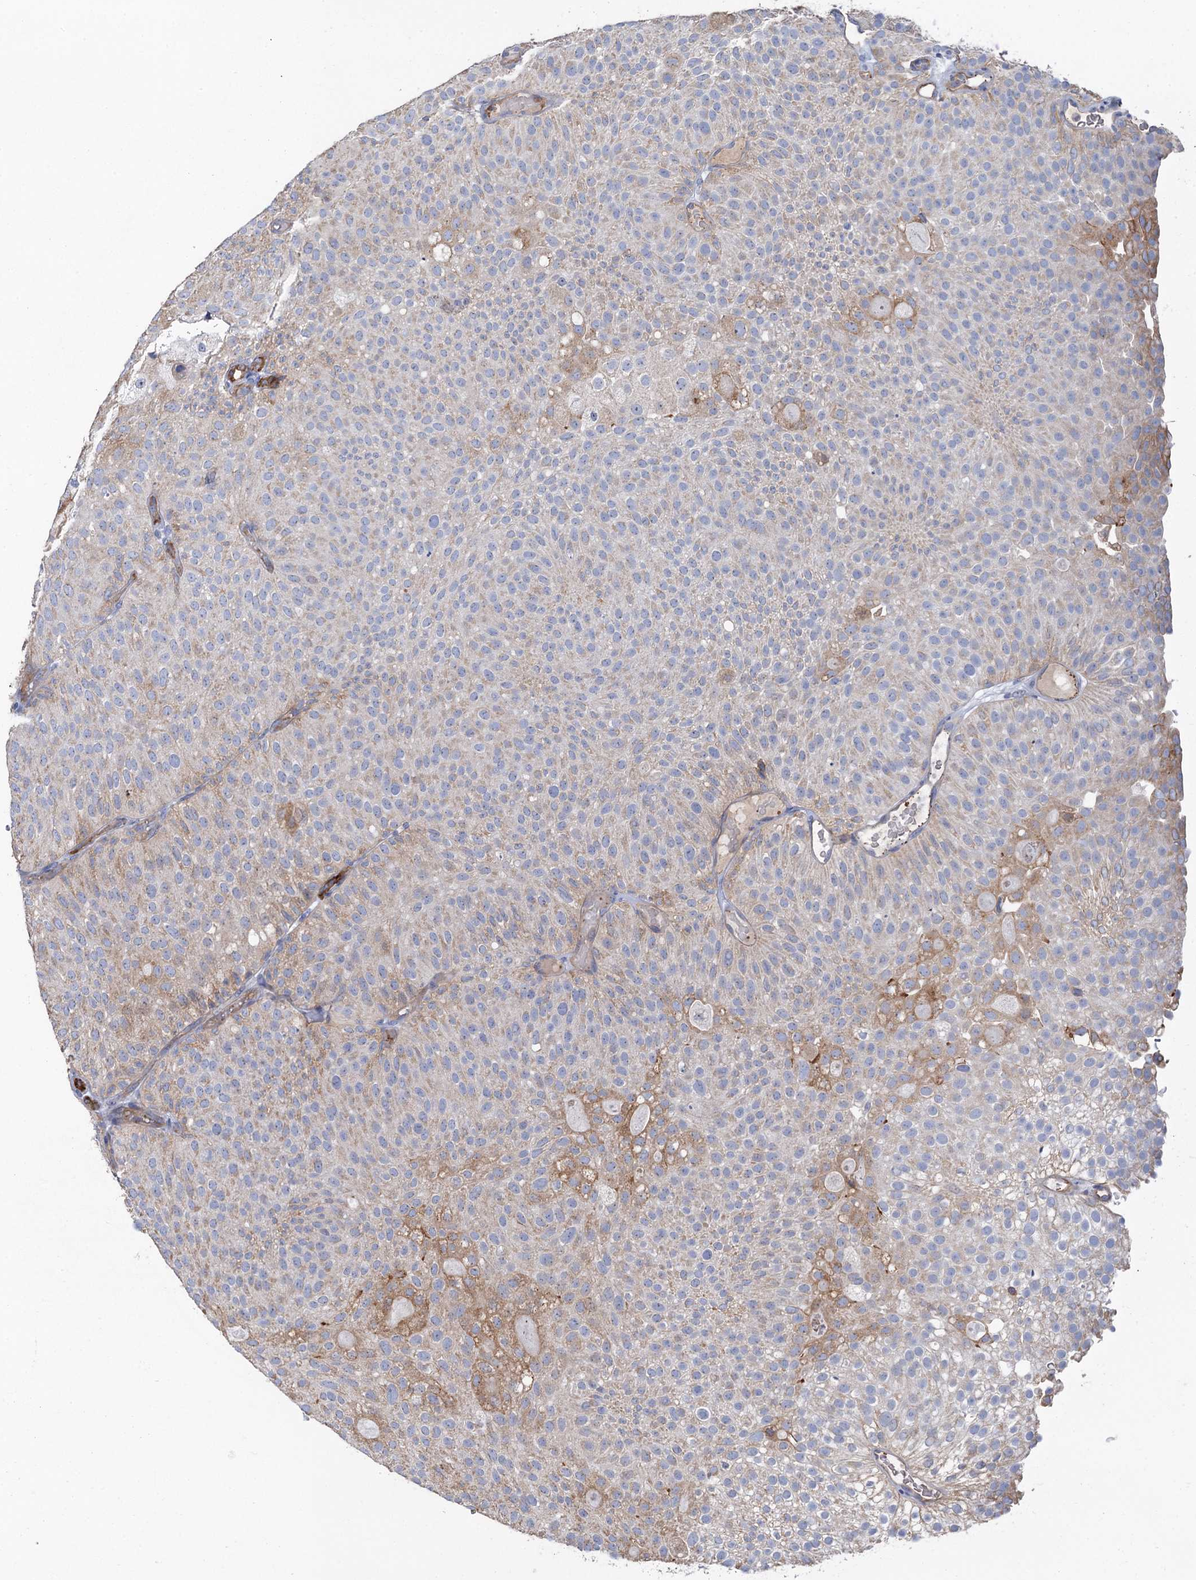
{"staining": {"intensity": "weak", "quantity": "25%-75%", "location": "cytoplasmic/membranous"}, "tissue": "urothelial cancer", "cell_type": "Tumor cells", "image_type": "cancer", "snomed": [{"axis": "morphology", "description": "Urothelial carcinoma, Low grade"}, {"axis": "topography", "description": "Urinary bladder"}], "caption": "A high-resolution histopathology image shows immunohistochemistry (IHC) staining of urothelial carcinoma (low-grade), which displays weak cytoplasmic/membranous staining in approximately 25%-75% of tumor cells.", "gene": "PLLP", "patient": {"sex": "male", "age": 78}}